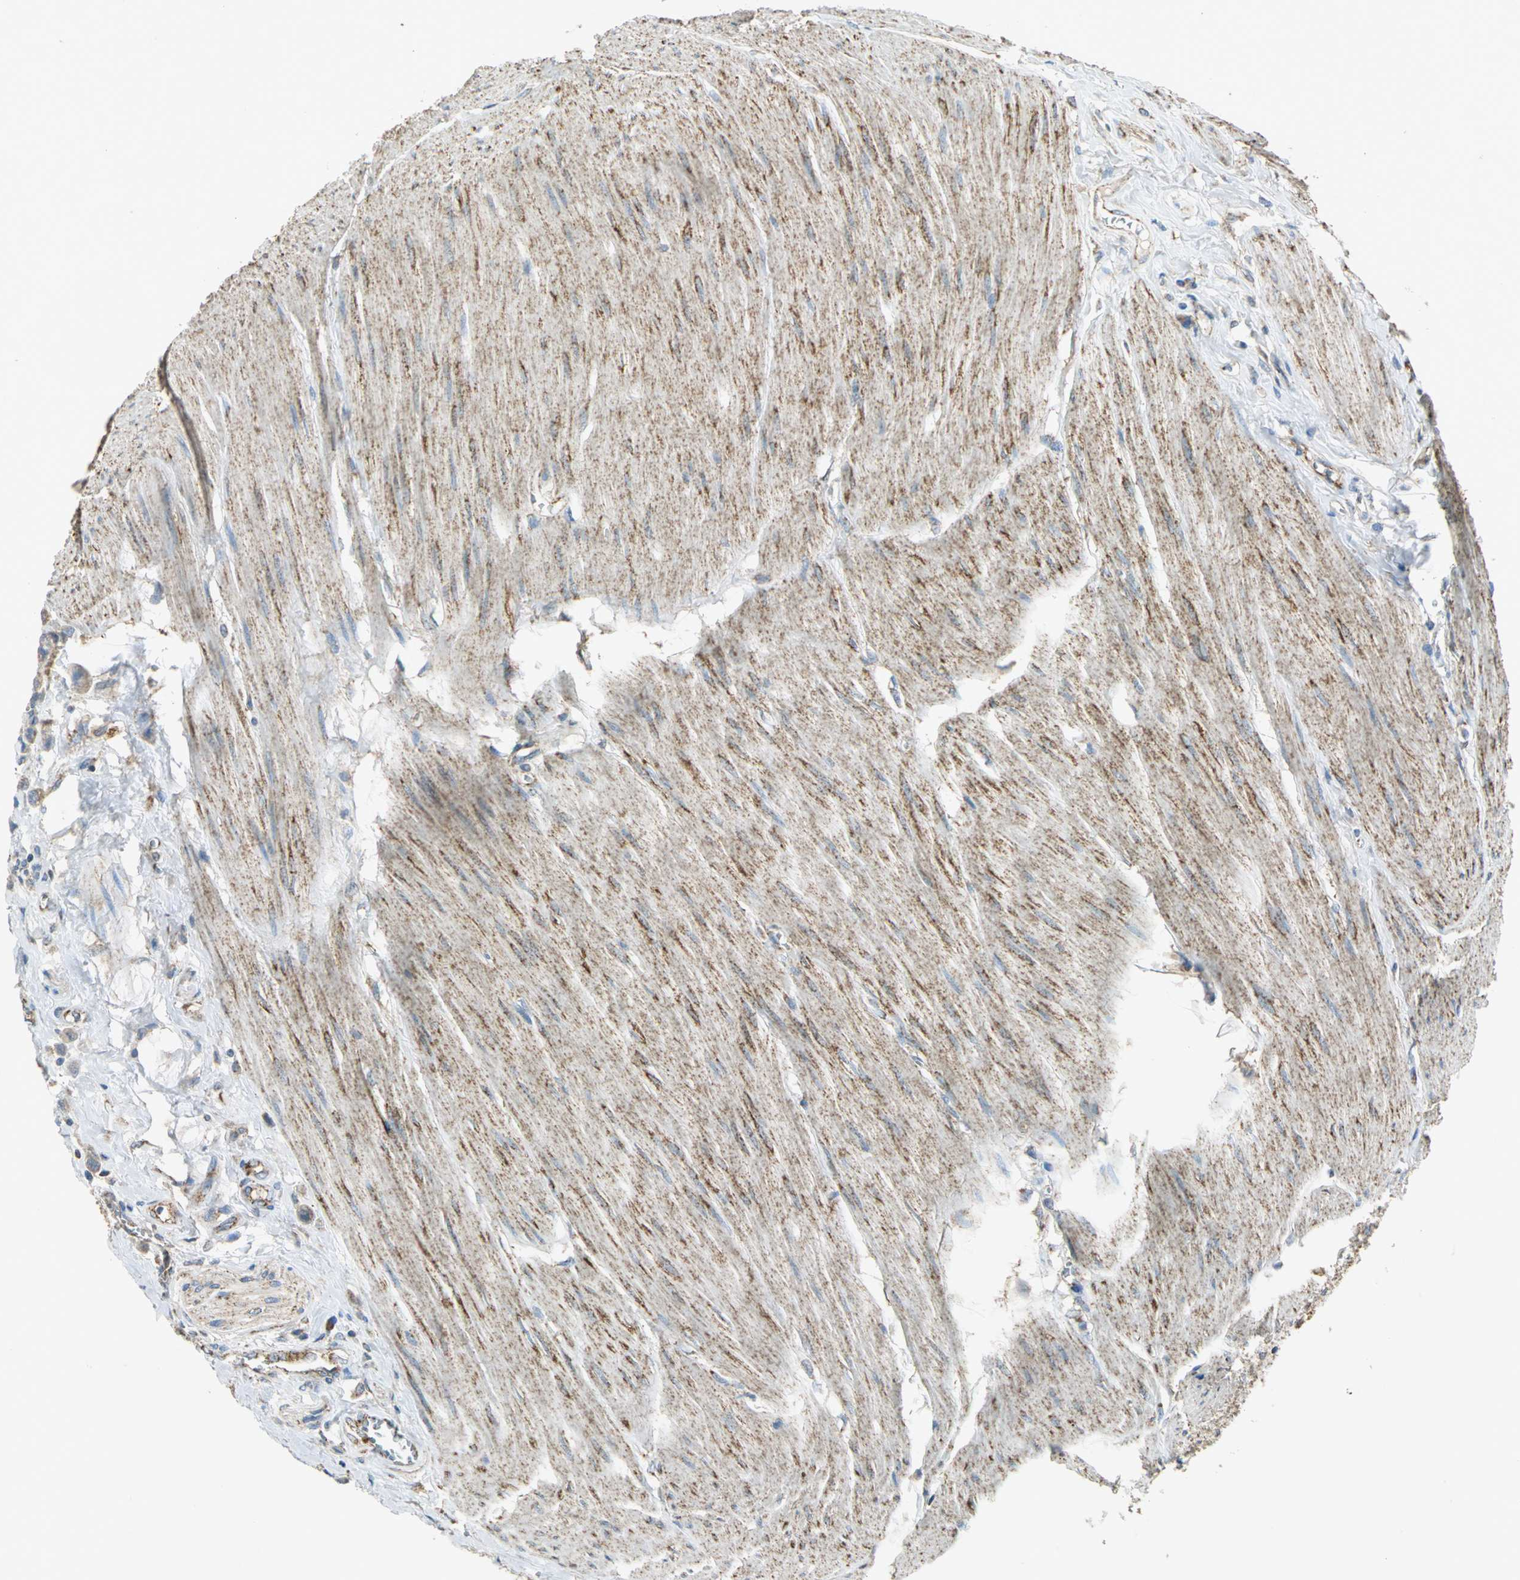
{"staining": {"intensity": "moderate", "quantity": "25%-75%", "location": "cytoplasmic/membranous"}, "tissue": "urothelial cancer", "cell_type": "Tumor cells", "image_type": "cancer", "snomed": [{"axis": "morphology", "description": "Urothelial carcinoma, High grade"}, {"axis": "topography", "description": "Urinary bladder"}], "caption": "Urothelial cancer was stained to show a protein in brown. There is medium levels of moderate cytoplasmic/membranous staining in approximately 25%-75% of tumor cells.", "gene": "NDUFB5", "patient": {"sex": "male", "age": 50}}